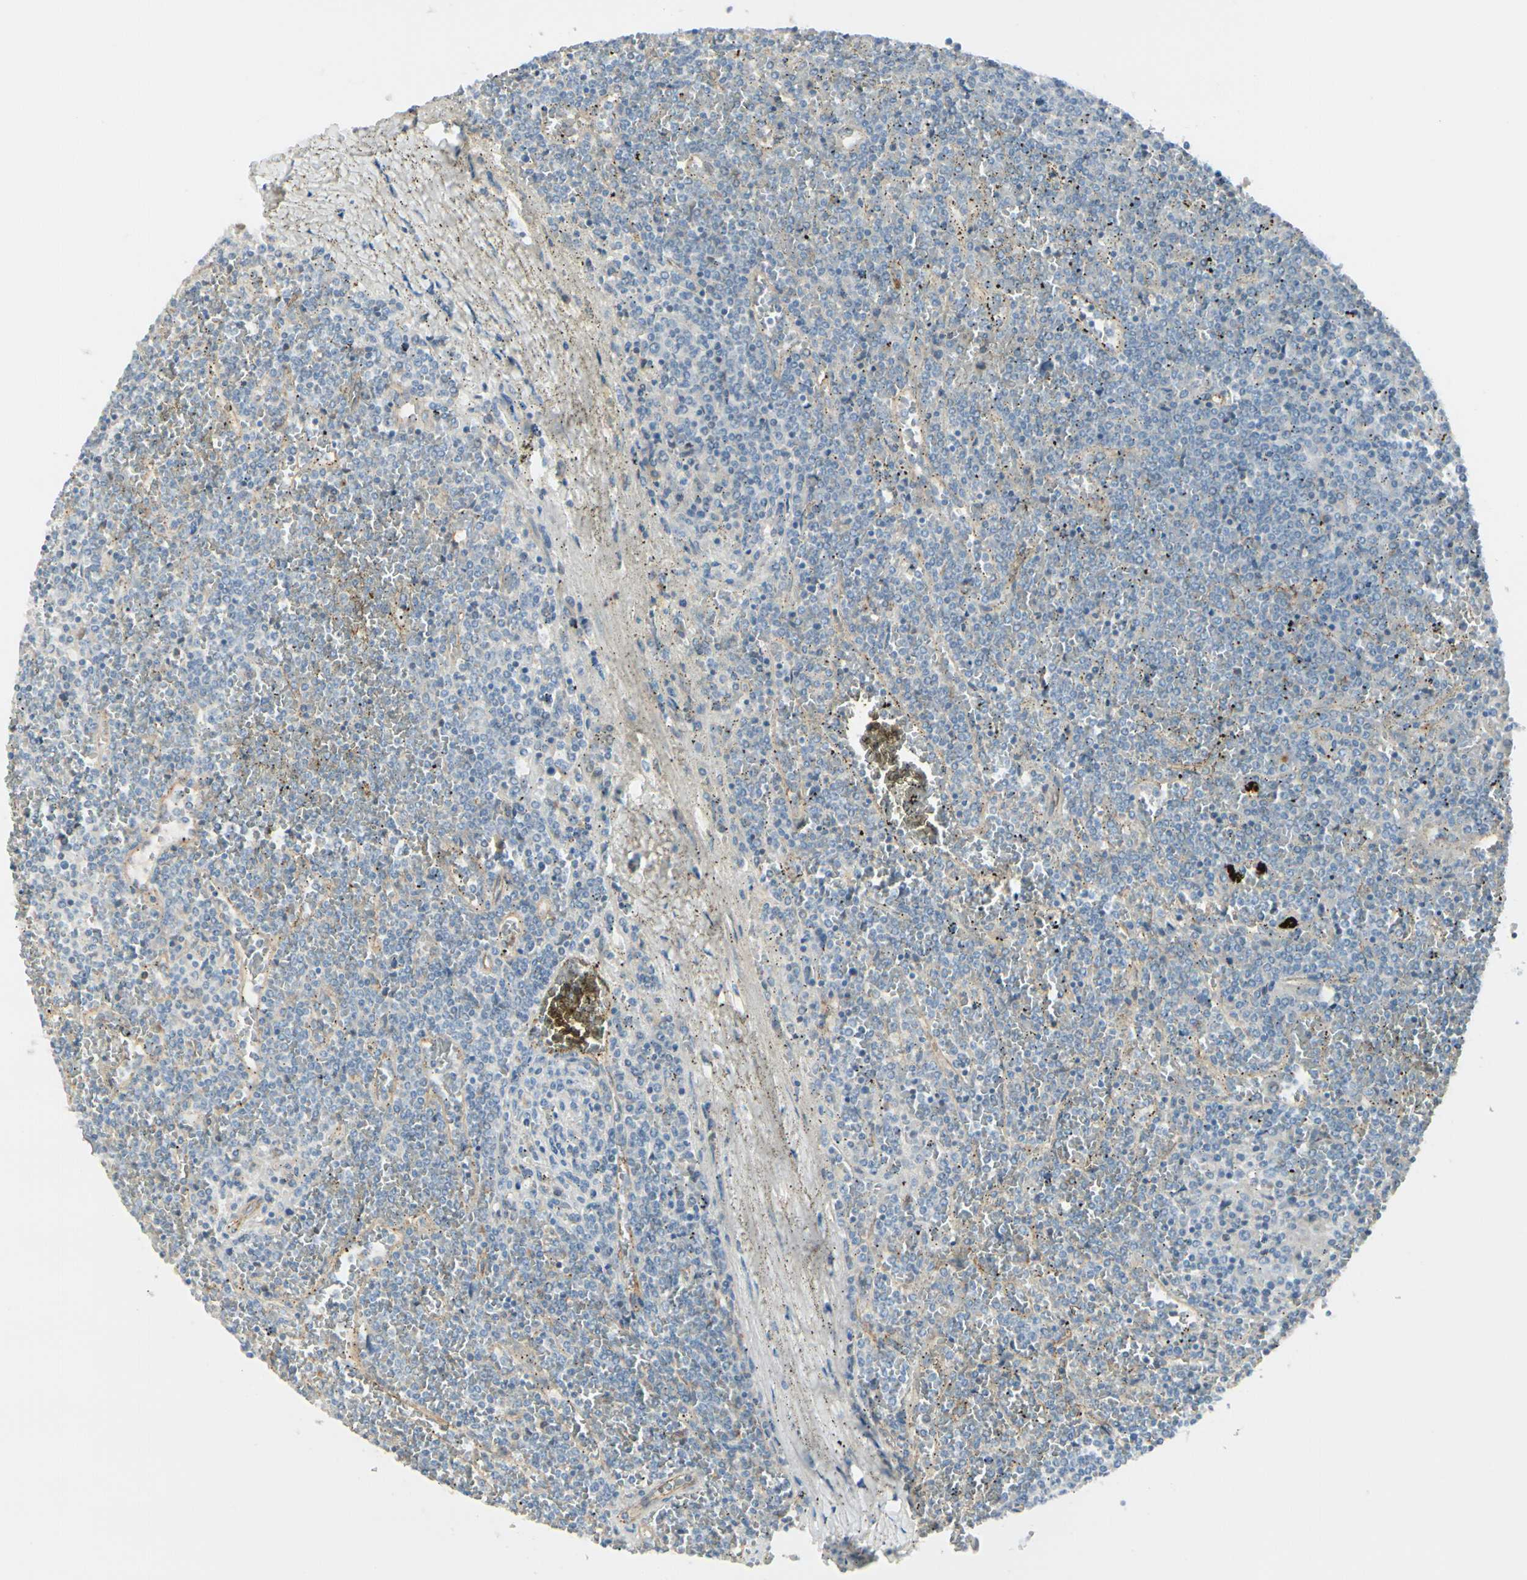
{"staining": {"intensity": "negative", "quantity": "none", "location": "none"}, "tissue": "lymphoma", "cell_type": "Tumor cells", "image_type": "cancer", "snomed": [{"axis": "morphology", "description": "Malignant lymphoma, non-Hodgkin's type, Low grade"}, {"axis": "topography", "description": "Spleen"}], "caption": "DAB immunohistochemical staining of human low-grade malignant lymphoma, non-Hodgkin's type displays no significant positivity in tumor cells.", "gene": "TJP1", "patient": {"sex": "female", "age": 19}}